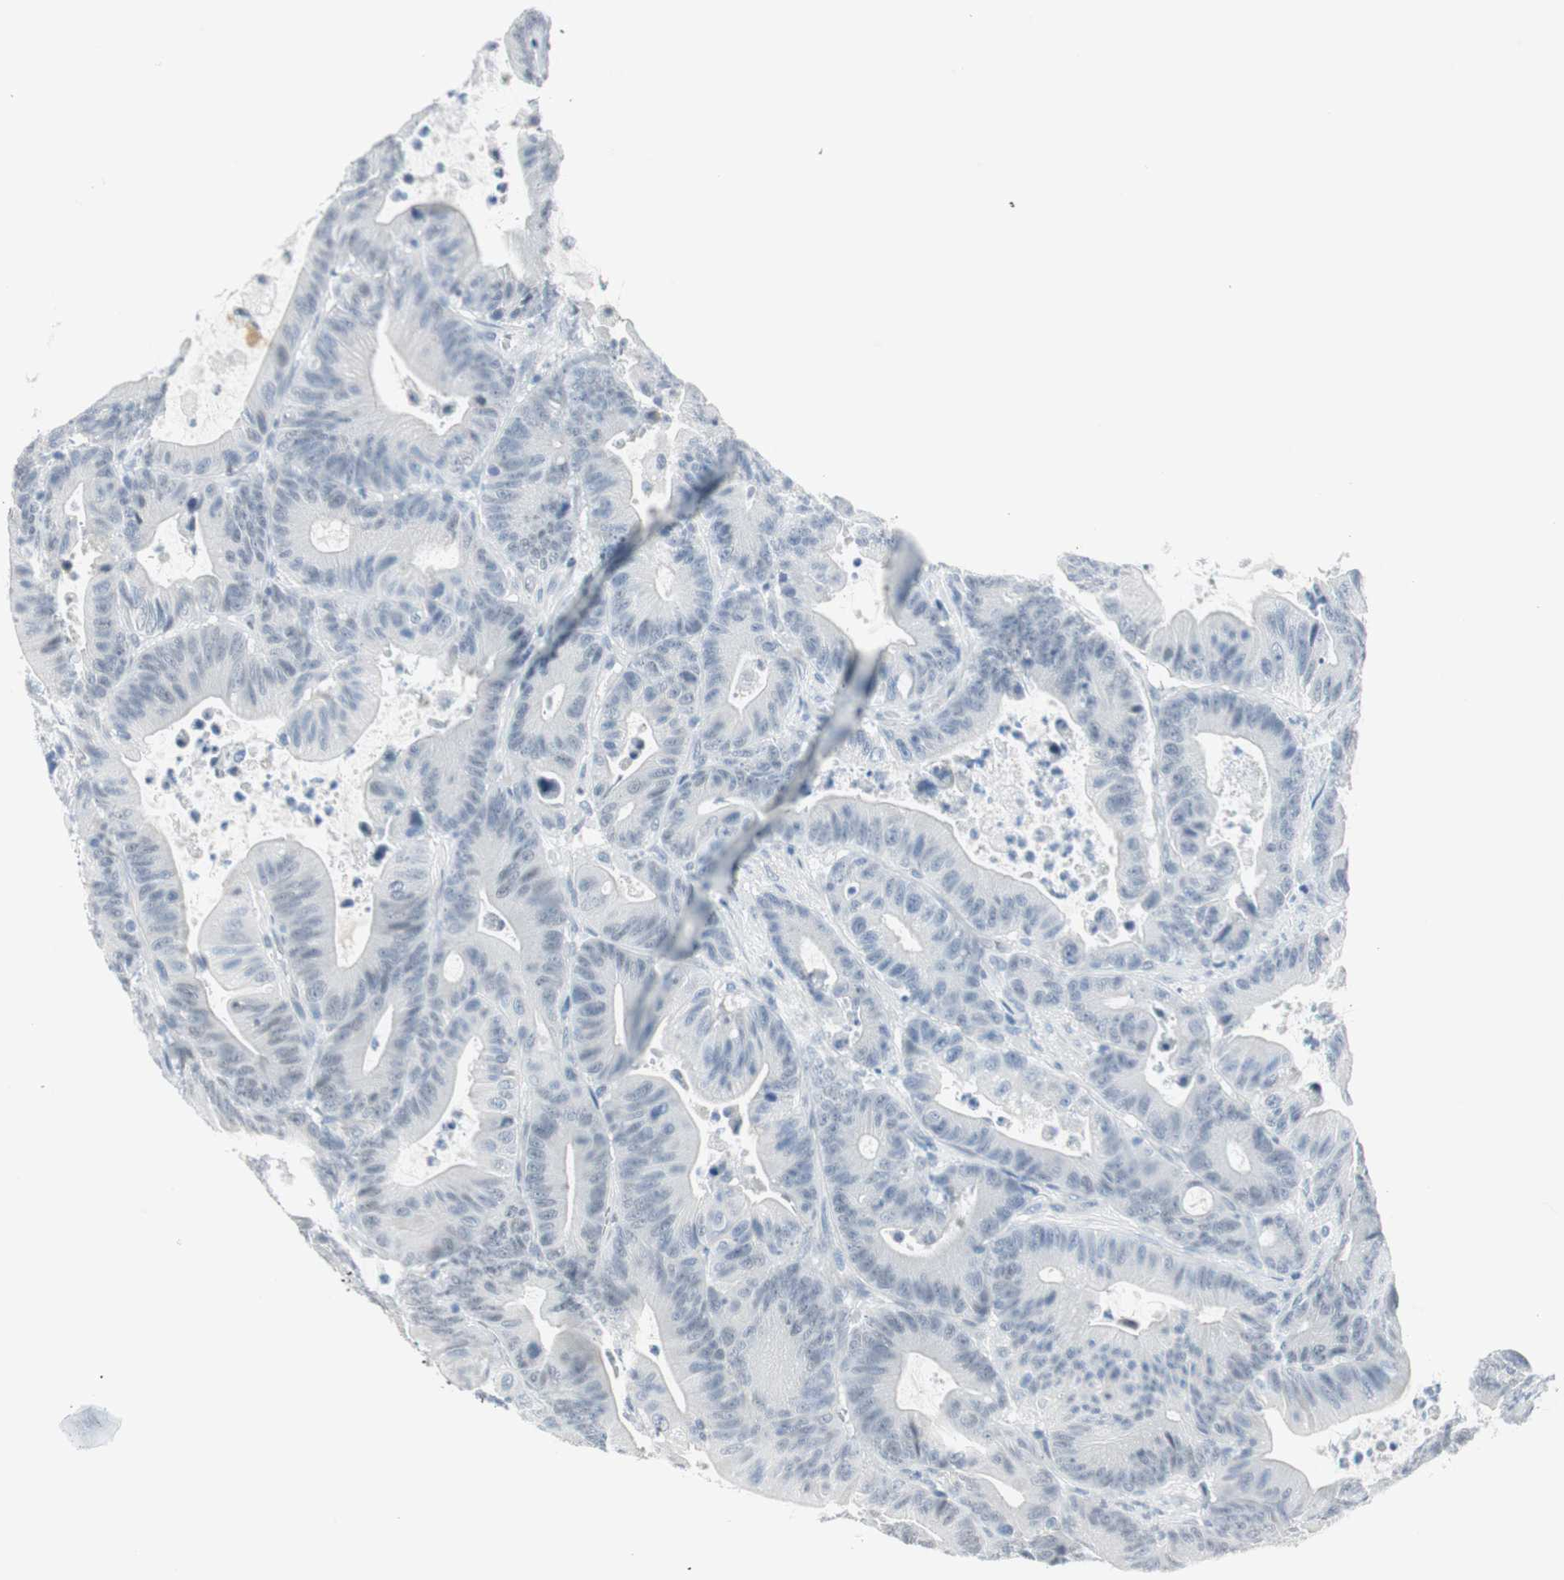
{"staining": {"intensity": "negative", "quantity": "none", "location": "none"}, "tissue": "colorectal cancer", "cell_type": "Tumor cells", "image_type": "cancer", "snomed": [{"axis": "morphology", "description": "Adenocarcinoma, NOS"}, {"axis": "topography", "description": "Colon"}], "caption": "Tumor cells are negative for protein expression in human colorectal cancer.", "gene": "MLLT10", "patient": {"sex": "female", "age": 84}}